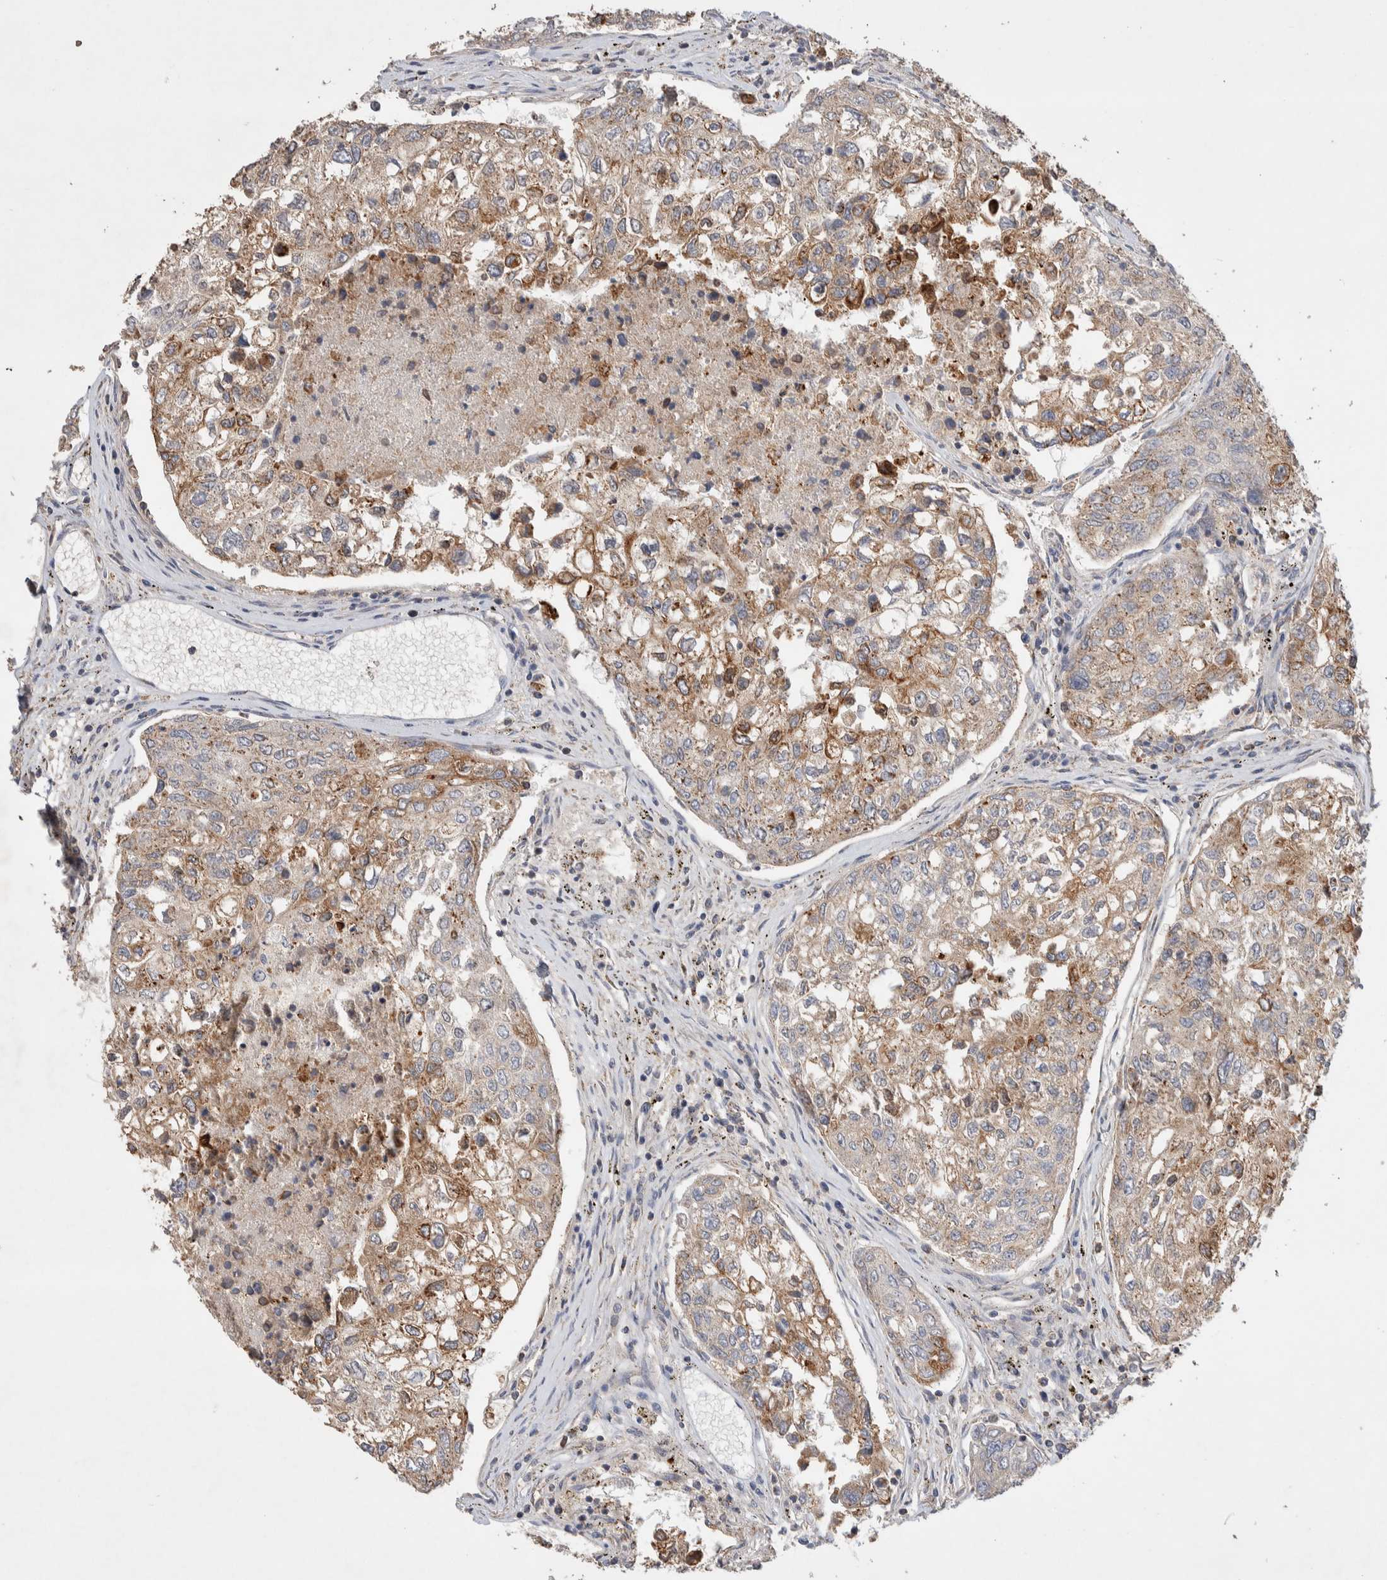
{"staining": {"intensity": "moderate", "quantity": "25%-75%", "location": "cytoplasmic/membranous"}, "tissue": "urothelial cancer", "cell_type": "Tumor cells", "image_type": "cancer", "snomed": [{"axis": "morphology", "description": "Urothelial carcinoma, High grade"}, {"axis": "topography", "description": "Lymph node"}, {"axis": "topography", "description": "Urinary bladder"}], "caption": "High-grade urothelial carcinoma stained with immunohistochemistry (IHC) displays moderate cytoplasmic/membranous expression in approximately 25%-75% of tumor cells. (IHC, brightfield microscopy, high magnification).", "gene": "DEPTOR", "patient": {"sex": "male", "age": 51}}